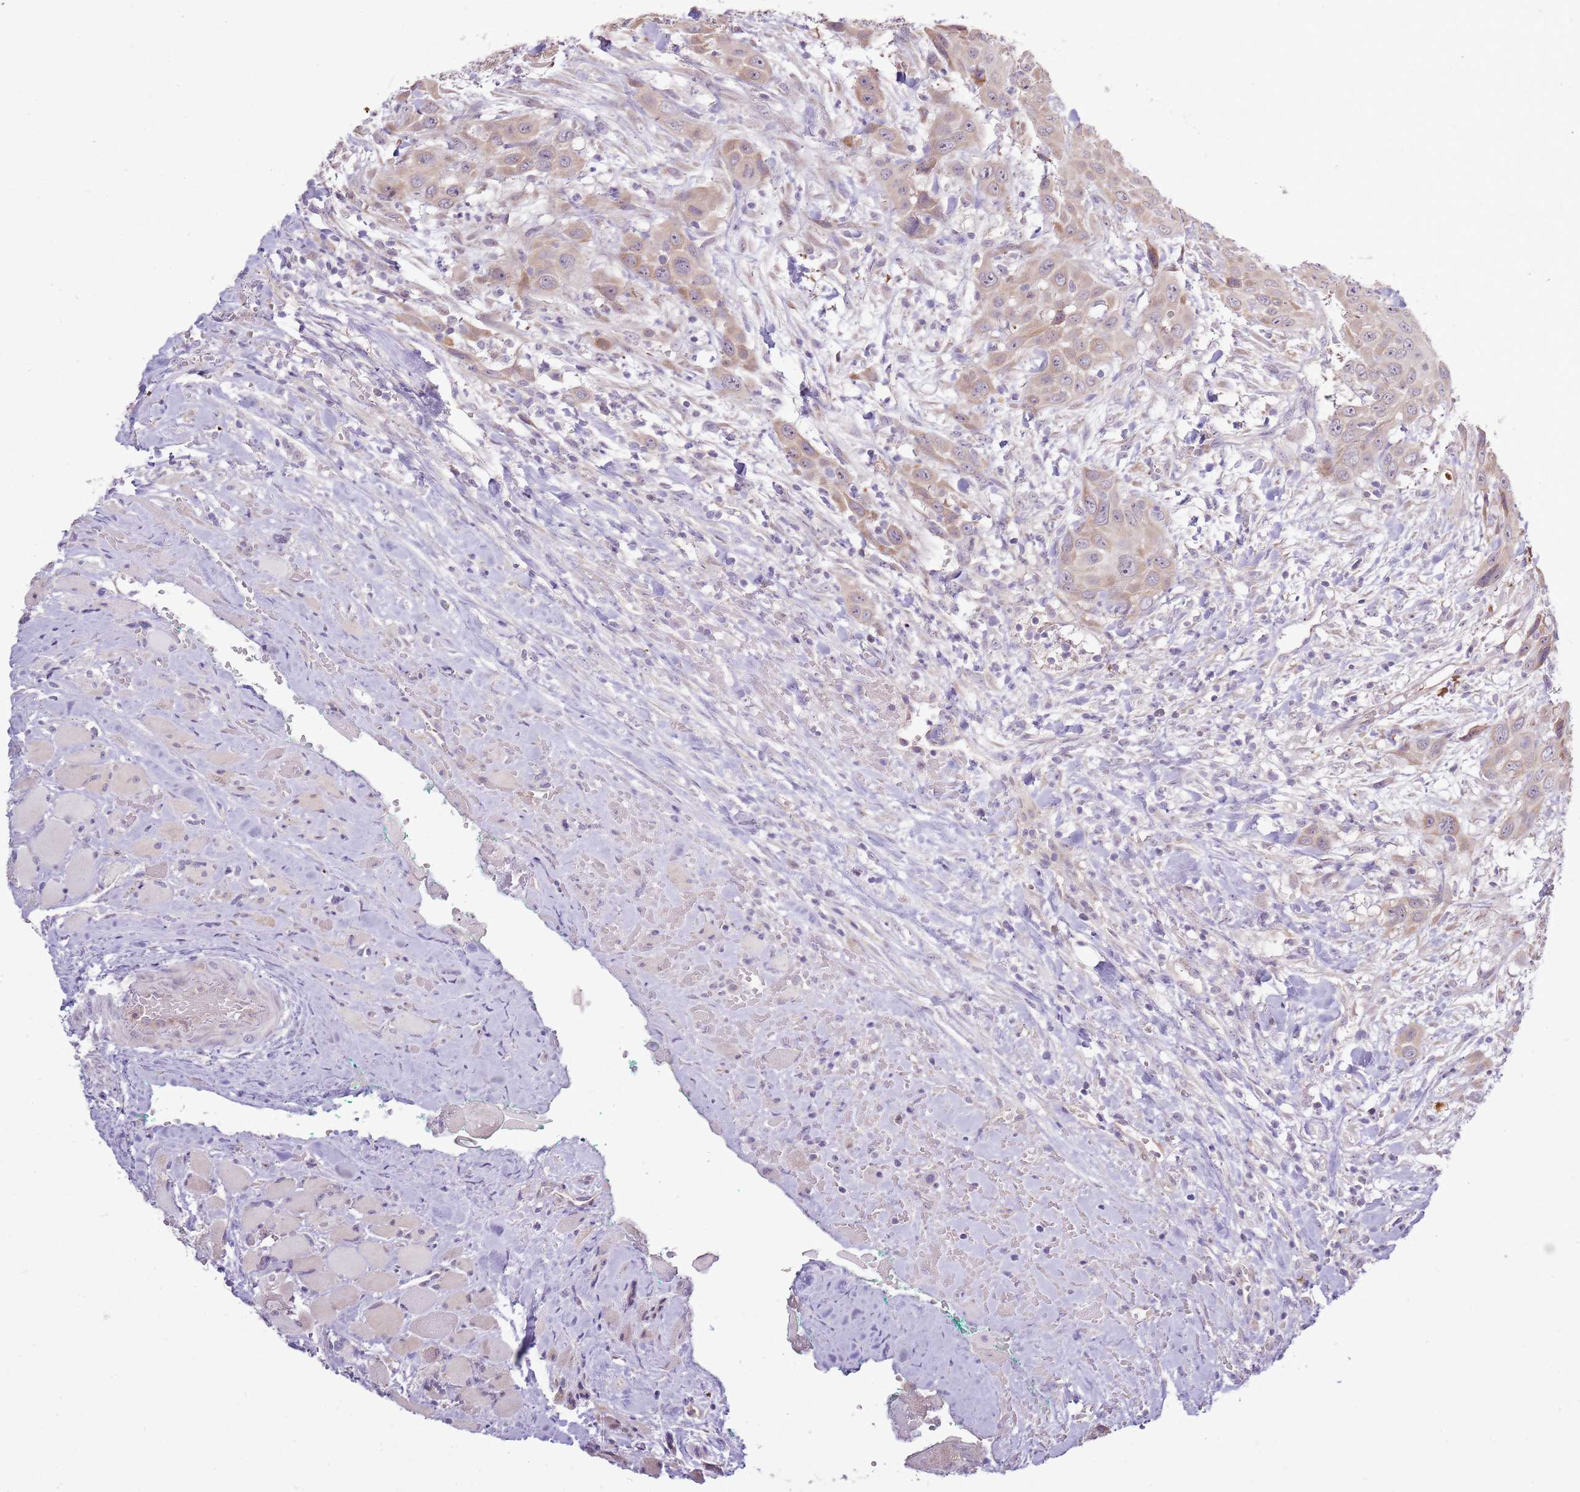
{"staining": {"intensity": "weak", "quantity": ">75%", "location": "cytoplasmic/membranous"}, "tissue": "head and neck cancer", "cell_type": "Tumor cells", "image_type": "cancer", "snomed": [{"axis": "morphology", "description": "Squamous cell carcinoma, NOS"}, {"axis": "topography", "description": "Head-Neck"}], "caption": "Immunohistochemistry staining of squamous cell carcinoma (head and neck), which demonstrates low levels of weak cytoplasmic/membranous staining in about >75% of tumor cells indicating weak cytoplasmic/membranous protein expression. The staining was performed using DAB (brown) for protein detection and nuclei were counterstained in hematoxylin (blue).", "gene": "UGGT2", "patient": {"sex": "male", "age": 81}}